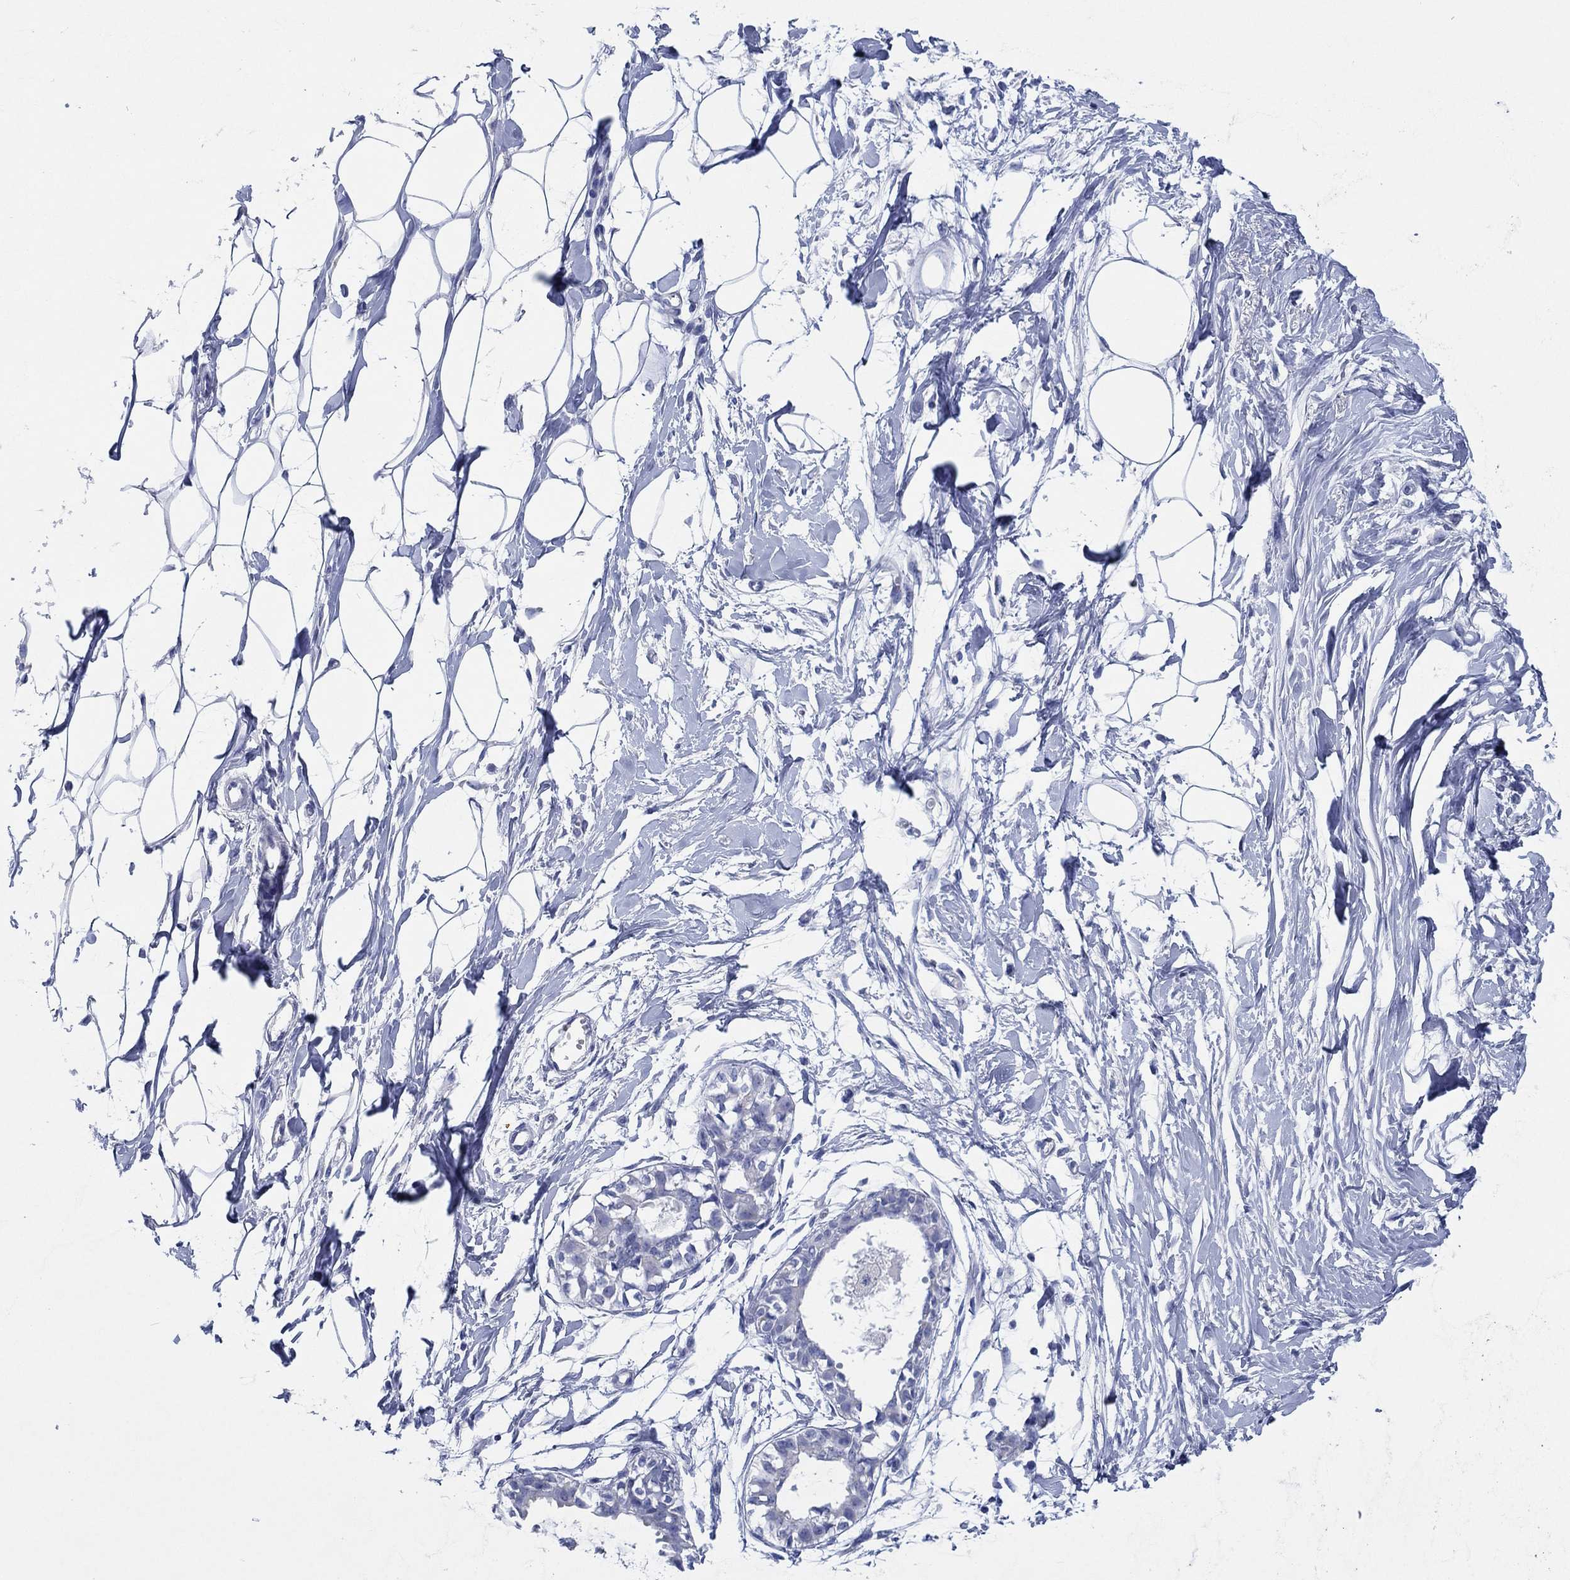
{"staining": {"intensity": "negative", "quantity": "none", "location": "none"}, "tissue": "breast", "cell_type": "Adipocytes", "image_type": "normal", "snomed": [{"axis": "morphology", "description": "Normal tissue, NOS"}, {"axis": "topography", "description": "Breast"}], "caption": "This is an immunohistochemistry histopathology image of normal breast. There is no positivity in adipocytes.", "gene": "HCRT", "patient": {"sex": "female", "age": 49}}